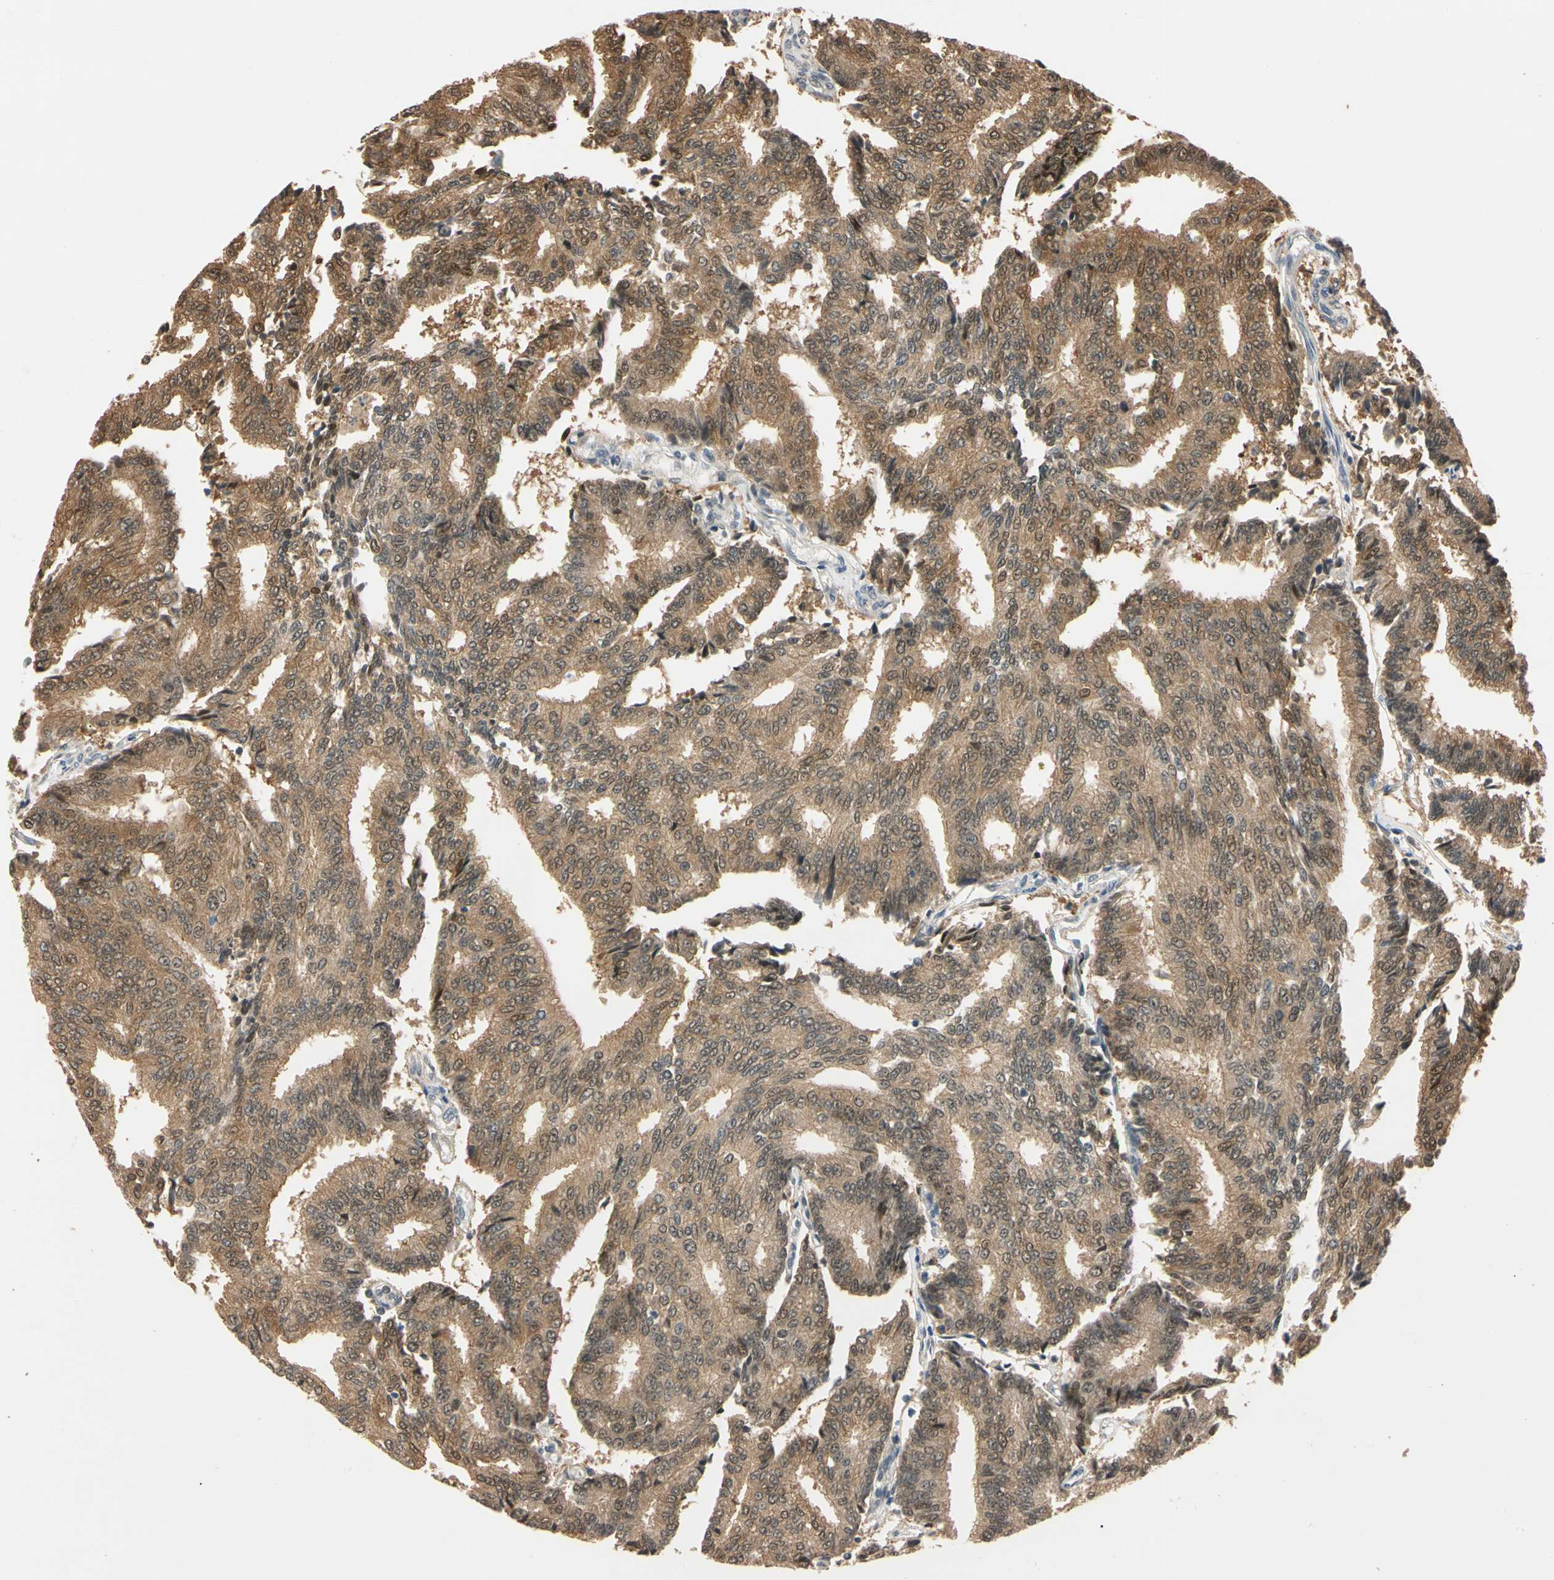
{"staining": {"intensity": "moderate", "quantity": ">75%", "location": "cytoplasmic/membranous,nuclear"}, "tissue": "prostate cancer", "cell_type": "Tumor cells", "image_type": "cancer", "snomed": [{"axis": "morphology", "description": "Adenocarcinoma, High grade"}, {"axis": "topography", "description": "Prostate"}], "caption": "Moderate cytoplasmic/membranous and nuclear expression is seen in approximately >75% of tumor cells in prostate cancer (adenocarcinoma (high-grade)). (IHC, brightfield microscopy, high magnification).", "gene": "RIOX2", "patient": {"sex": "male", "age": 55}}